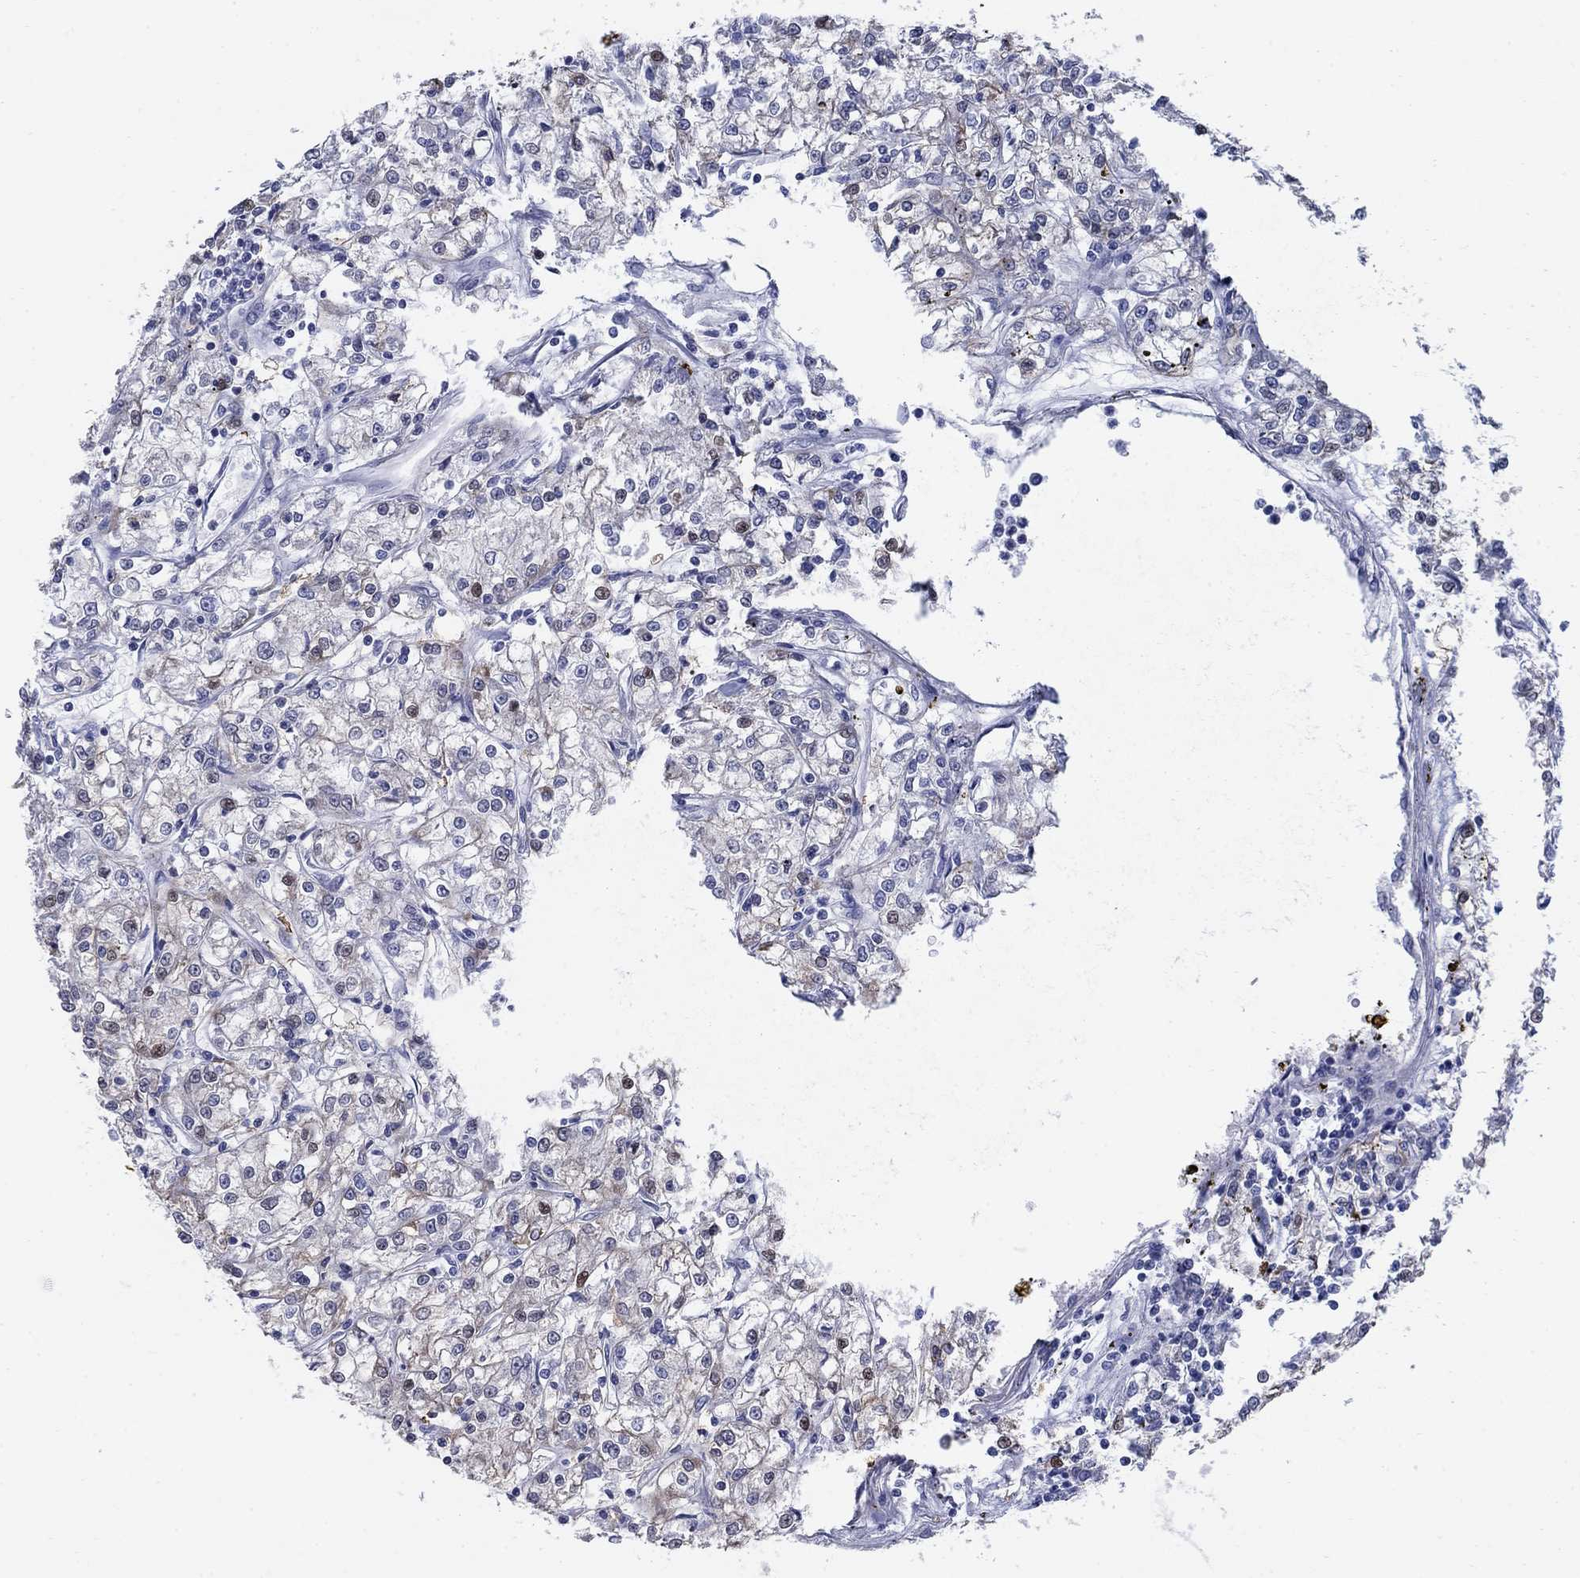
{"staining": {"intensity": "moderate", "quantity": "25%-75%", "location": "cytoplasmic/membranous"}, "tissue": "renal cancer", "cell_type": "Tumor cells", "image_type": "cancer", "snomed": [{"axis": "morphology", "description": "Adenocarcinoma, NOS"}, {"axis": "topography", "description": "Kidney"}], "caption": "The histopathology image exhibits a brown stain indicating the presence of a protein in the cytoplasmic/membranous of tumor cells in renal cancer (adenocarcinoma).", "gene": "MYO3A", "patient": {"sex": "female", "age": 59}}